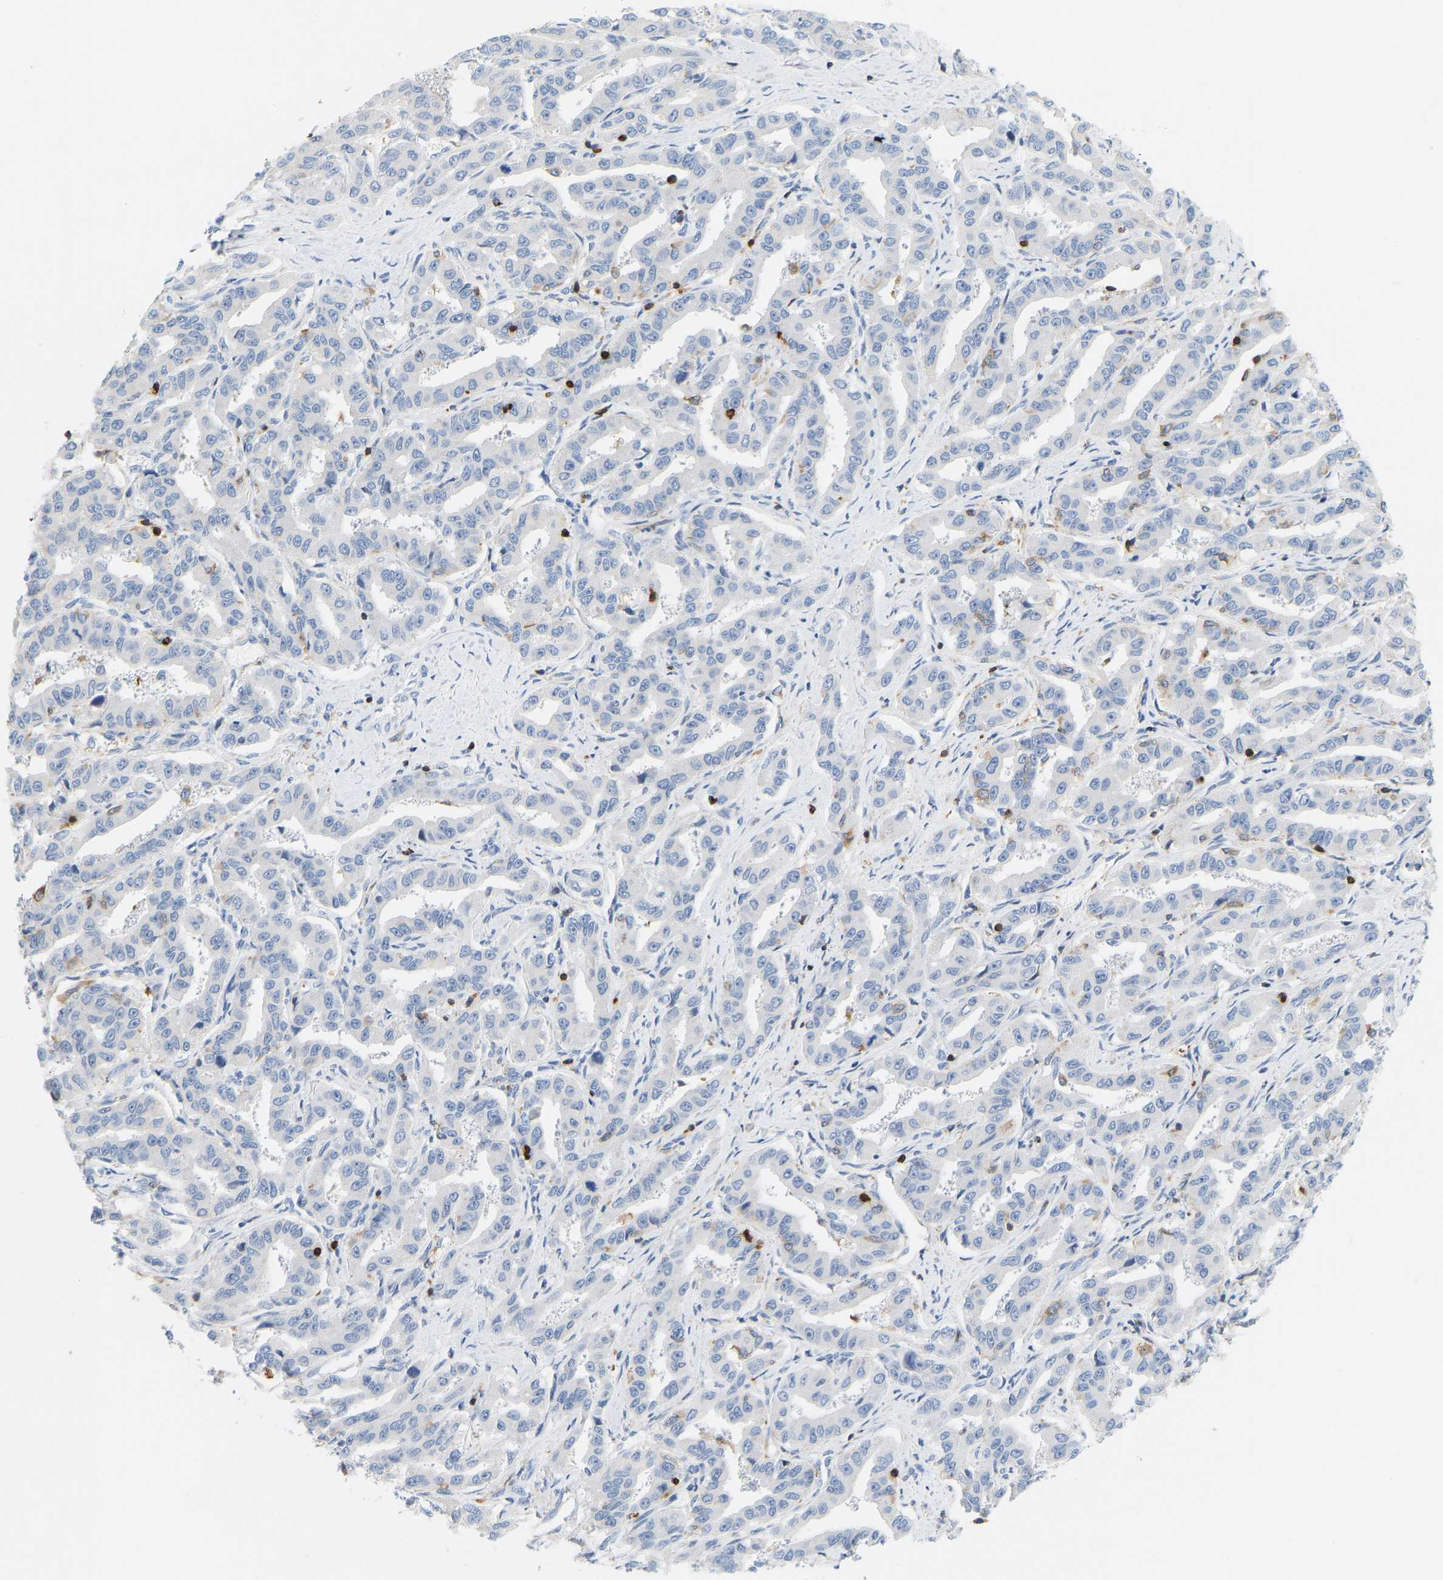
{"staining": {"intensity": "negative", "quantity": "none", "location": "none"}, "tissue": "liver cancer", "cell_type": "Tumor cells", "image_type": "cancer", "snomed": [{"axis": "morphology", "description": "Cholangiocarcinoma"}, {"axis": "topography", "description": "Liver"}], "caption": "DAB immunohistochemical staining of human liver cholangiocarcinoma exhibits no significant staining in tumor cells.", "gene": "EVL", "patient": {"sex": "male", "age": 59}}